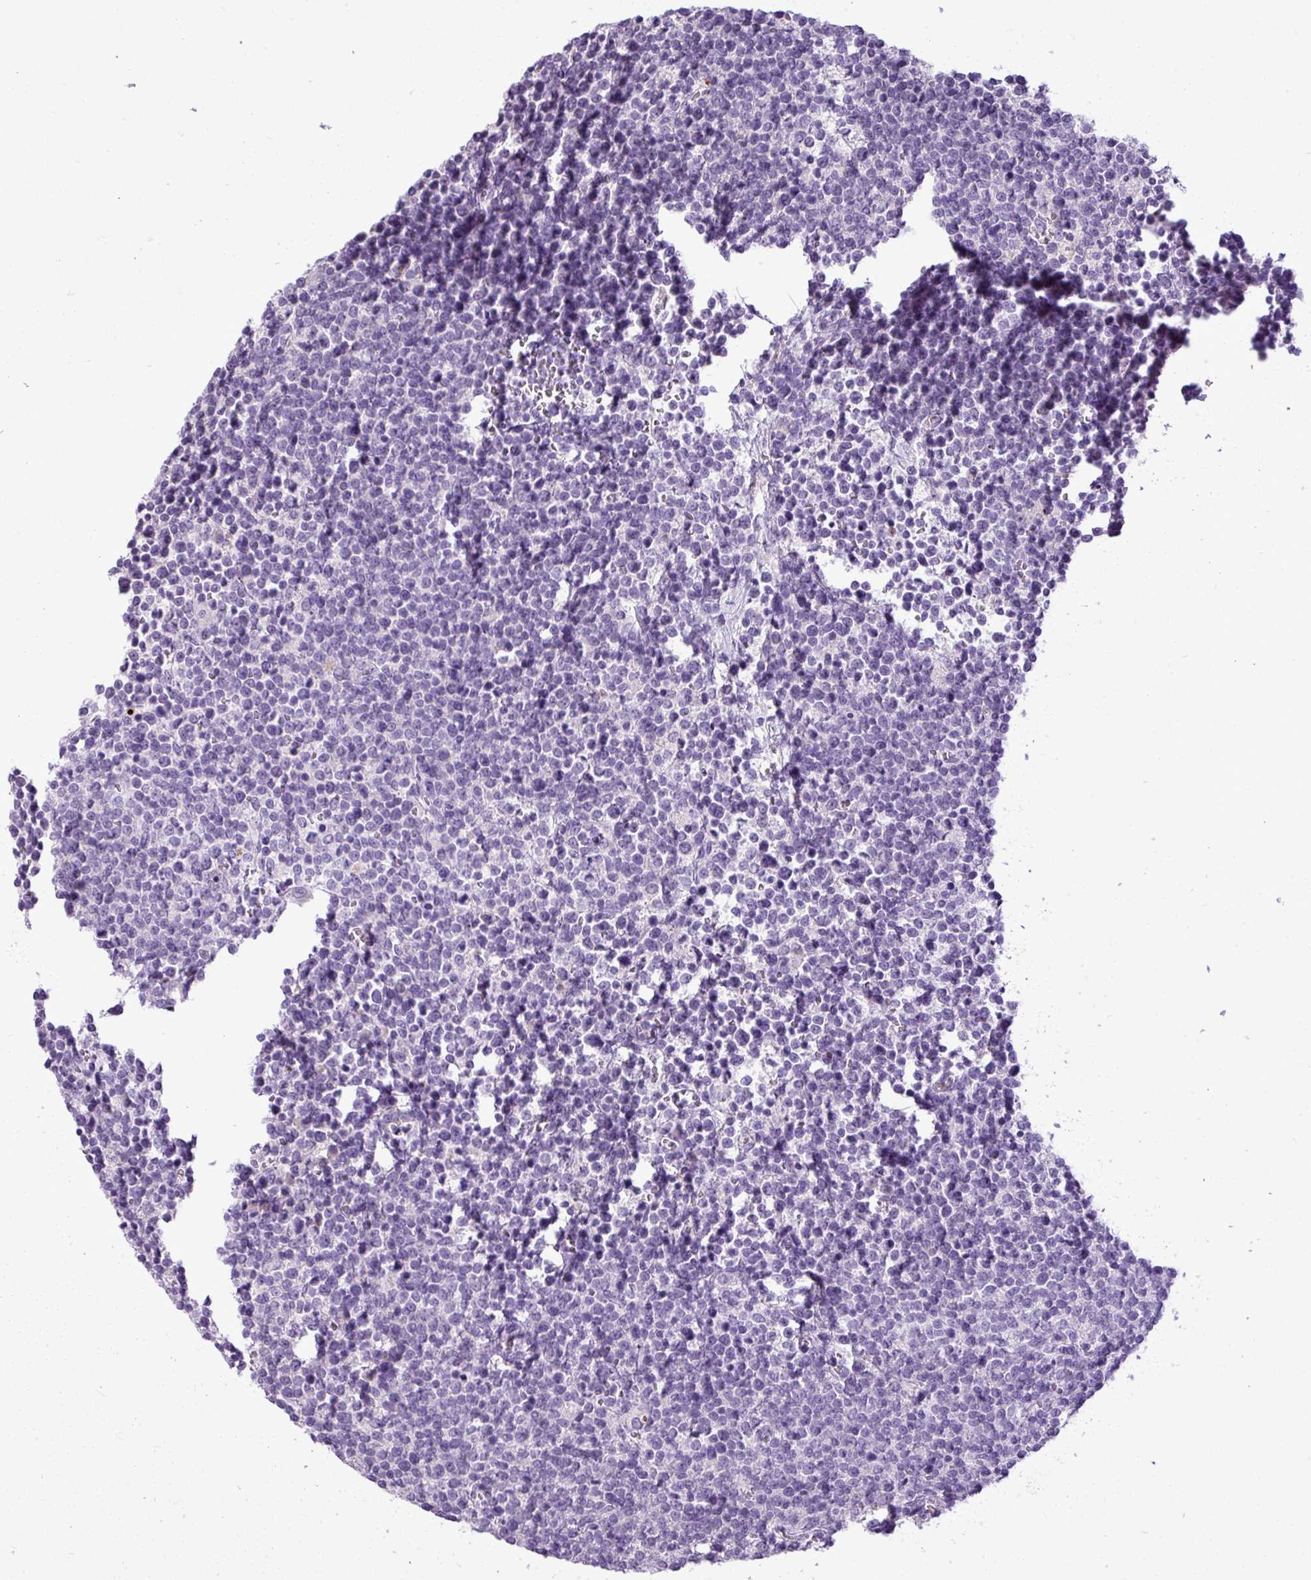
{"staining": {"intensity": "negative", "quantity": "none", "location": "none"}, "tissue": "lymphoma", "cell_type": "Tumor cells", "image_type": "cancer", "snomed": [{"axis": "morphology", "description": "Malignant lymphoma, non-Hodgkin's type, High grade"}, {"axis": "topography", "description": "Lymph node"}], "caption": "A photomicrograph of human lymphoma is negative for staining in tumor cells. (DAB (3,3'-diaminobenzidine) immunohistochemistry, high magnification).", "gene": "IL17A", "patient": {"sex": "male", "age": 61}}